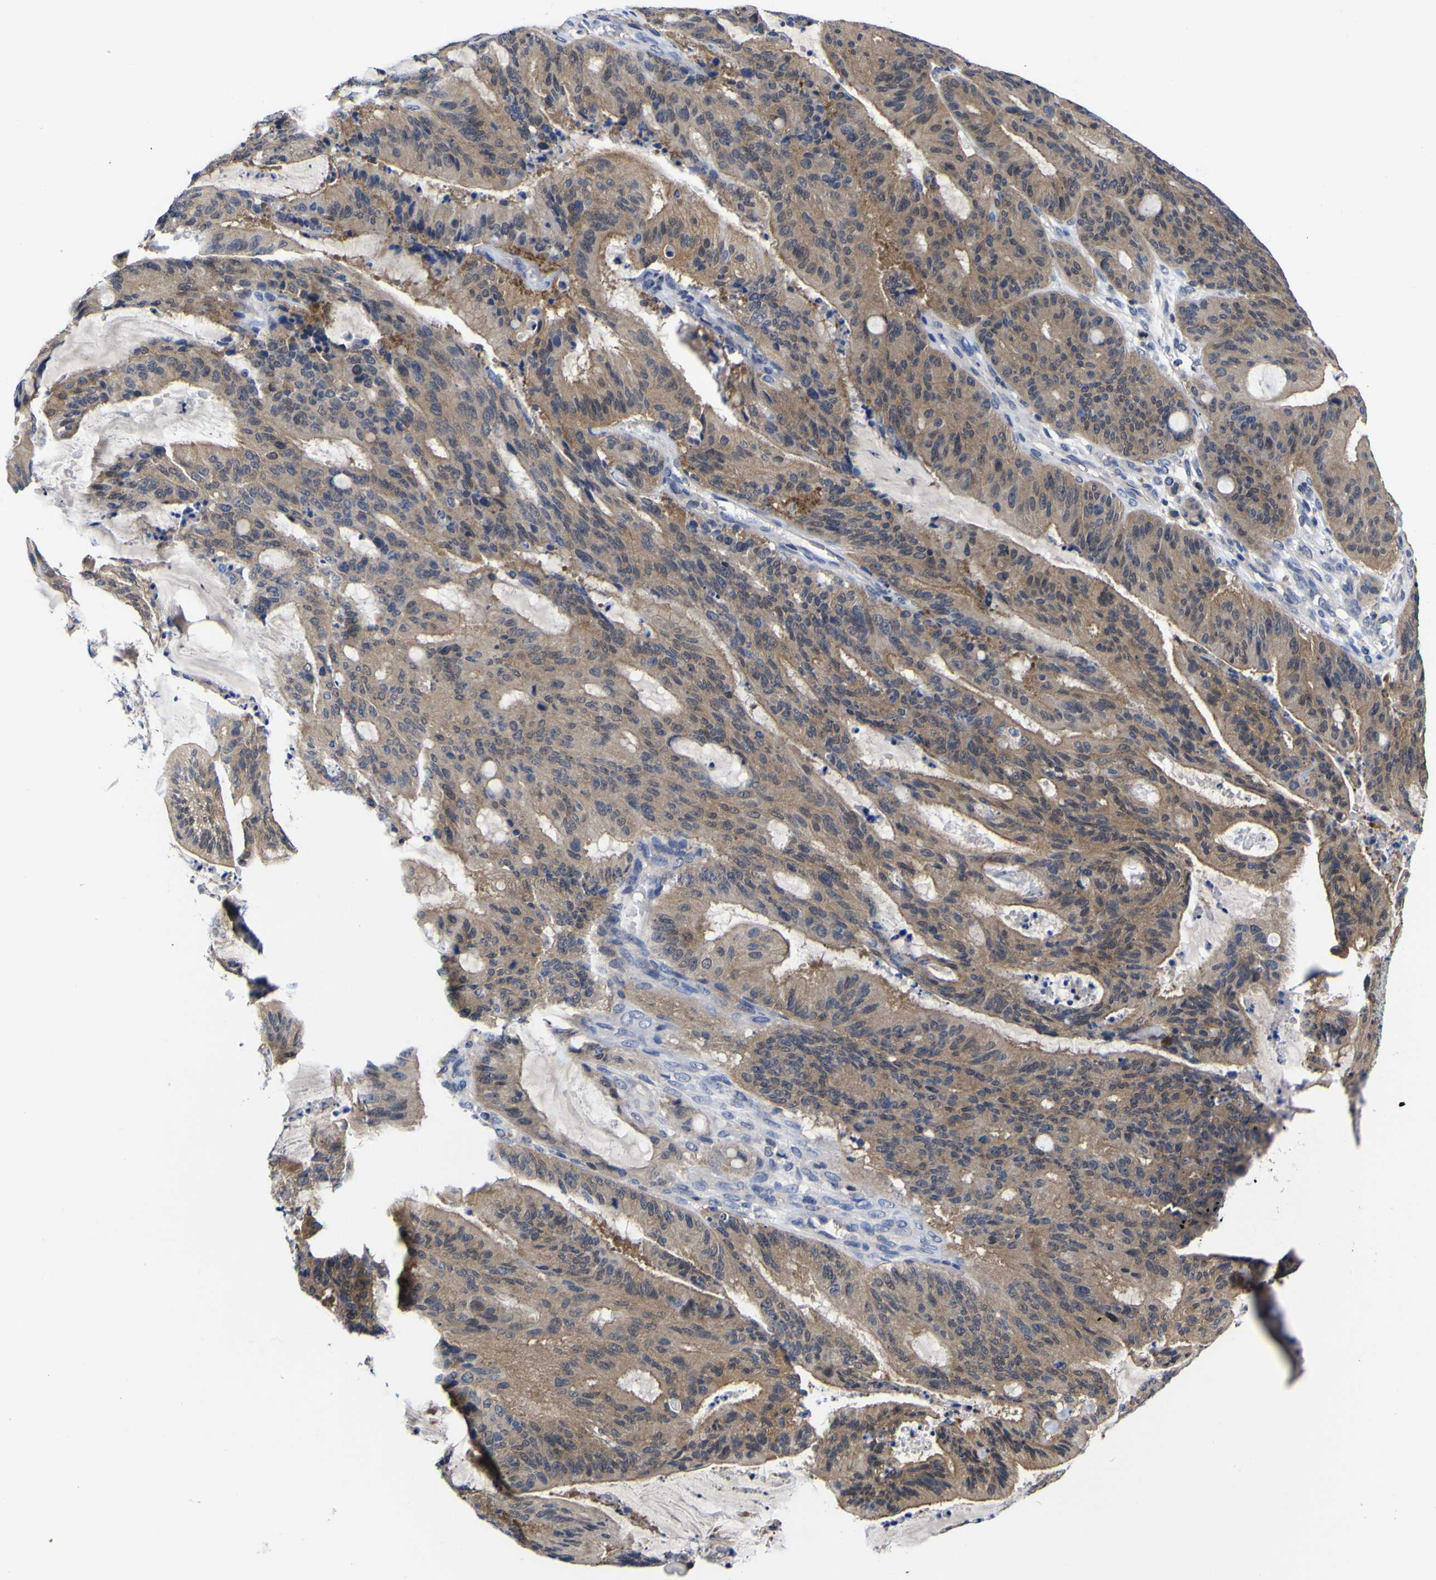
{"staining": {"intensity": "moderate", "quantity": ">75%", "location": "cytoplasmic/membranous"}, "tissue": "liver cancer", "cell_type": "Tumor cells", "image_type": "cancer", "snomed": [{"axis": "morphology", "description": "Cholangiocarcinoma"}, {"axis": "topography", "description": "Liver"}], "caption": "Moderate cytoplasmic/membranous expression is identified in approximately >75% of tumor cells in liver cancer (cholangiocarcinoma). Using DAB (brown) and hematoxylin (blue) stains, captured at high magnification using brightfield microscopy.", "gene": "CASP6", "patient": {"sex": "female", "age": 73}}